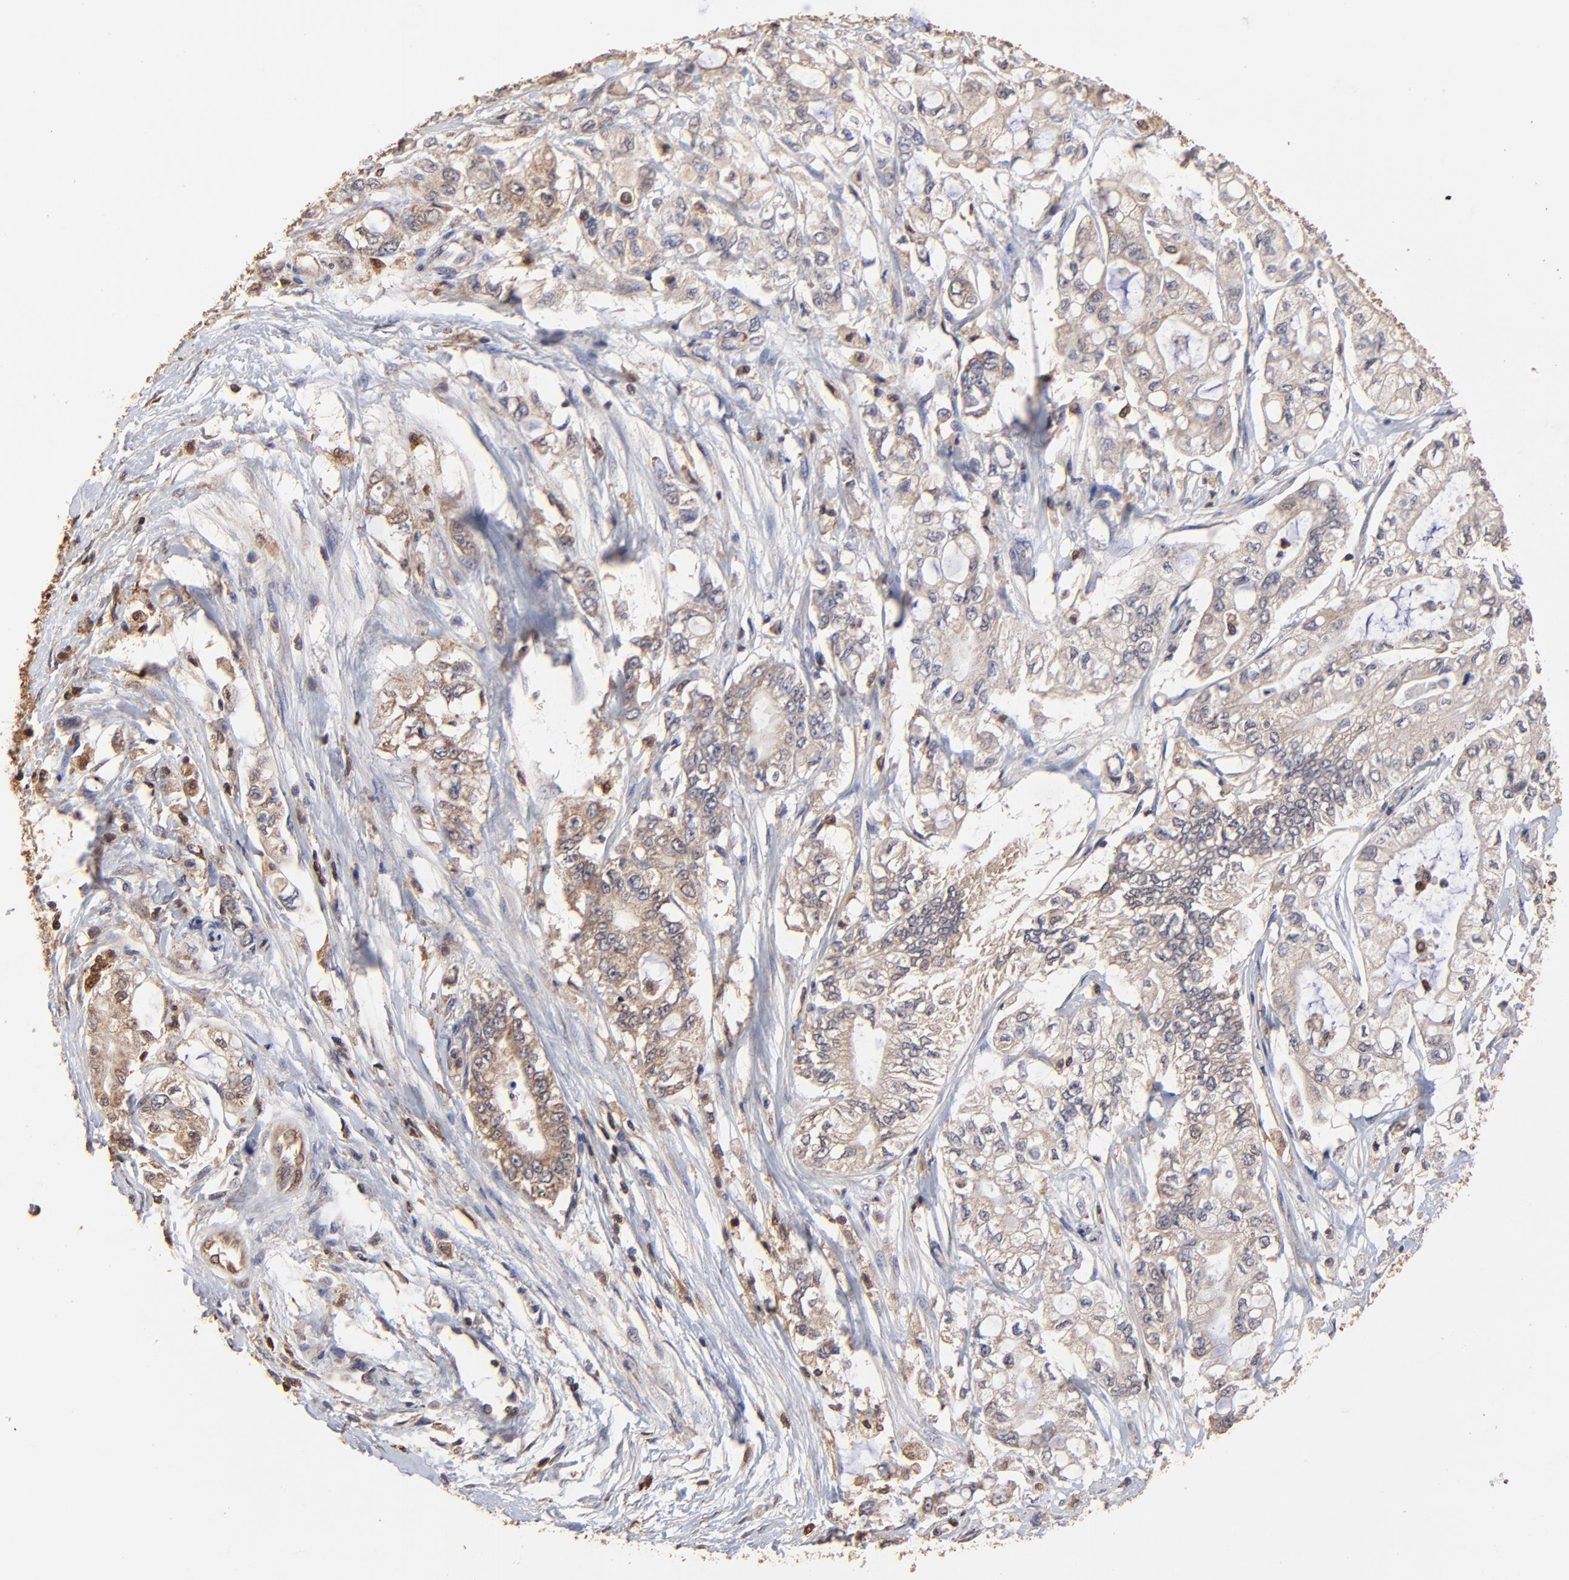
{"staining": {"intensity": "weak", "quantity": ">75%", "location": "cytoplasmic/membranous"}, "tissue": "pancreatic cancer", "cell_type": "Tumor cells", "image_type": "cancer", "snomed": [{"axis": "morphology", "description": "Adenocarcinoma, NOS"}, {"axis": "topography", "description": "Pancreas"}], "caption": "Protein analysis of pancreatic cancer tissue exhibits weak cytoplasmic/membranous expression in about >75% of tumor cells.", "gene": "CASP1", "patient": {"sex": "male", "age": 79}}